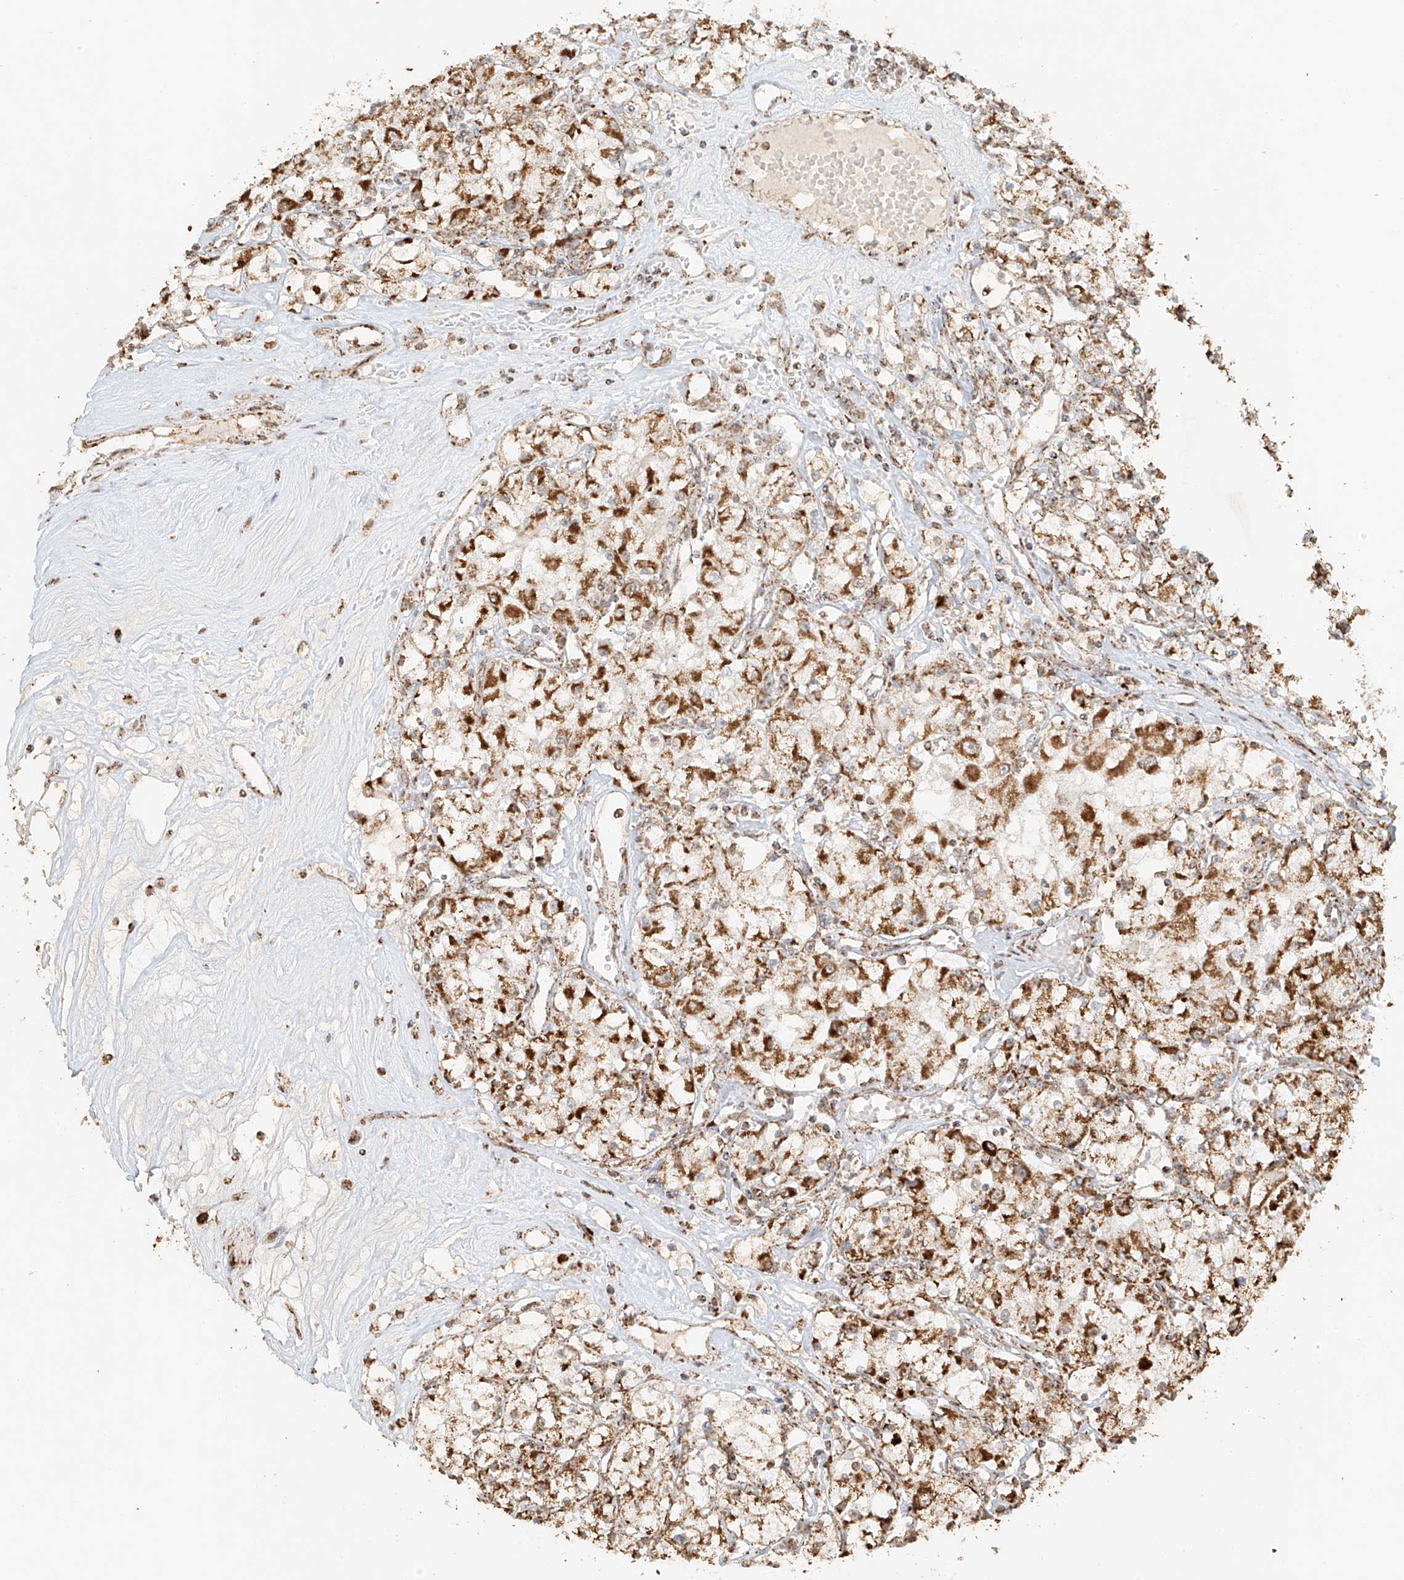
{"staining": {"intensity": "strong", "quantity": ">75%", "location": "cytoplasmic/membranous"}, "tissue": "renal cancer", "cell_type": "Tumor cells", "image_type": "cancer", "snomed": [{"axis": "morphology", "description": "Adenocarcinoma, NOS"}, {"axis": "topography", "description": "Kidney"}], "caption": "Immunohistochemical staining of renal cancer (adenocarcinoma) shows strong cytoplasmic/membranous protein positivity in about >75% of tumor cells. (DAB = brown stain, brightfield microscopy at high magnification).", "gene": "MIPEP", "patient": {"sex": "female", "age": 59}}